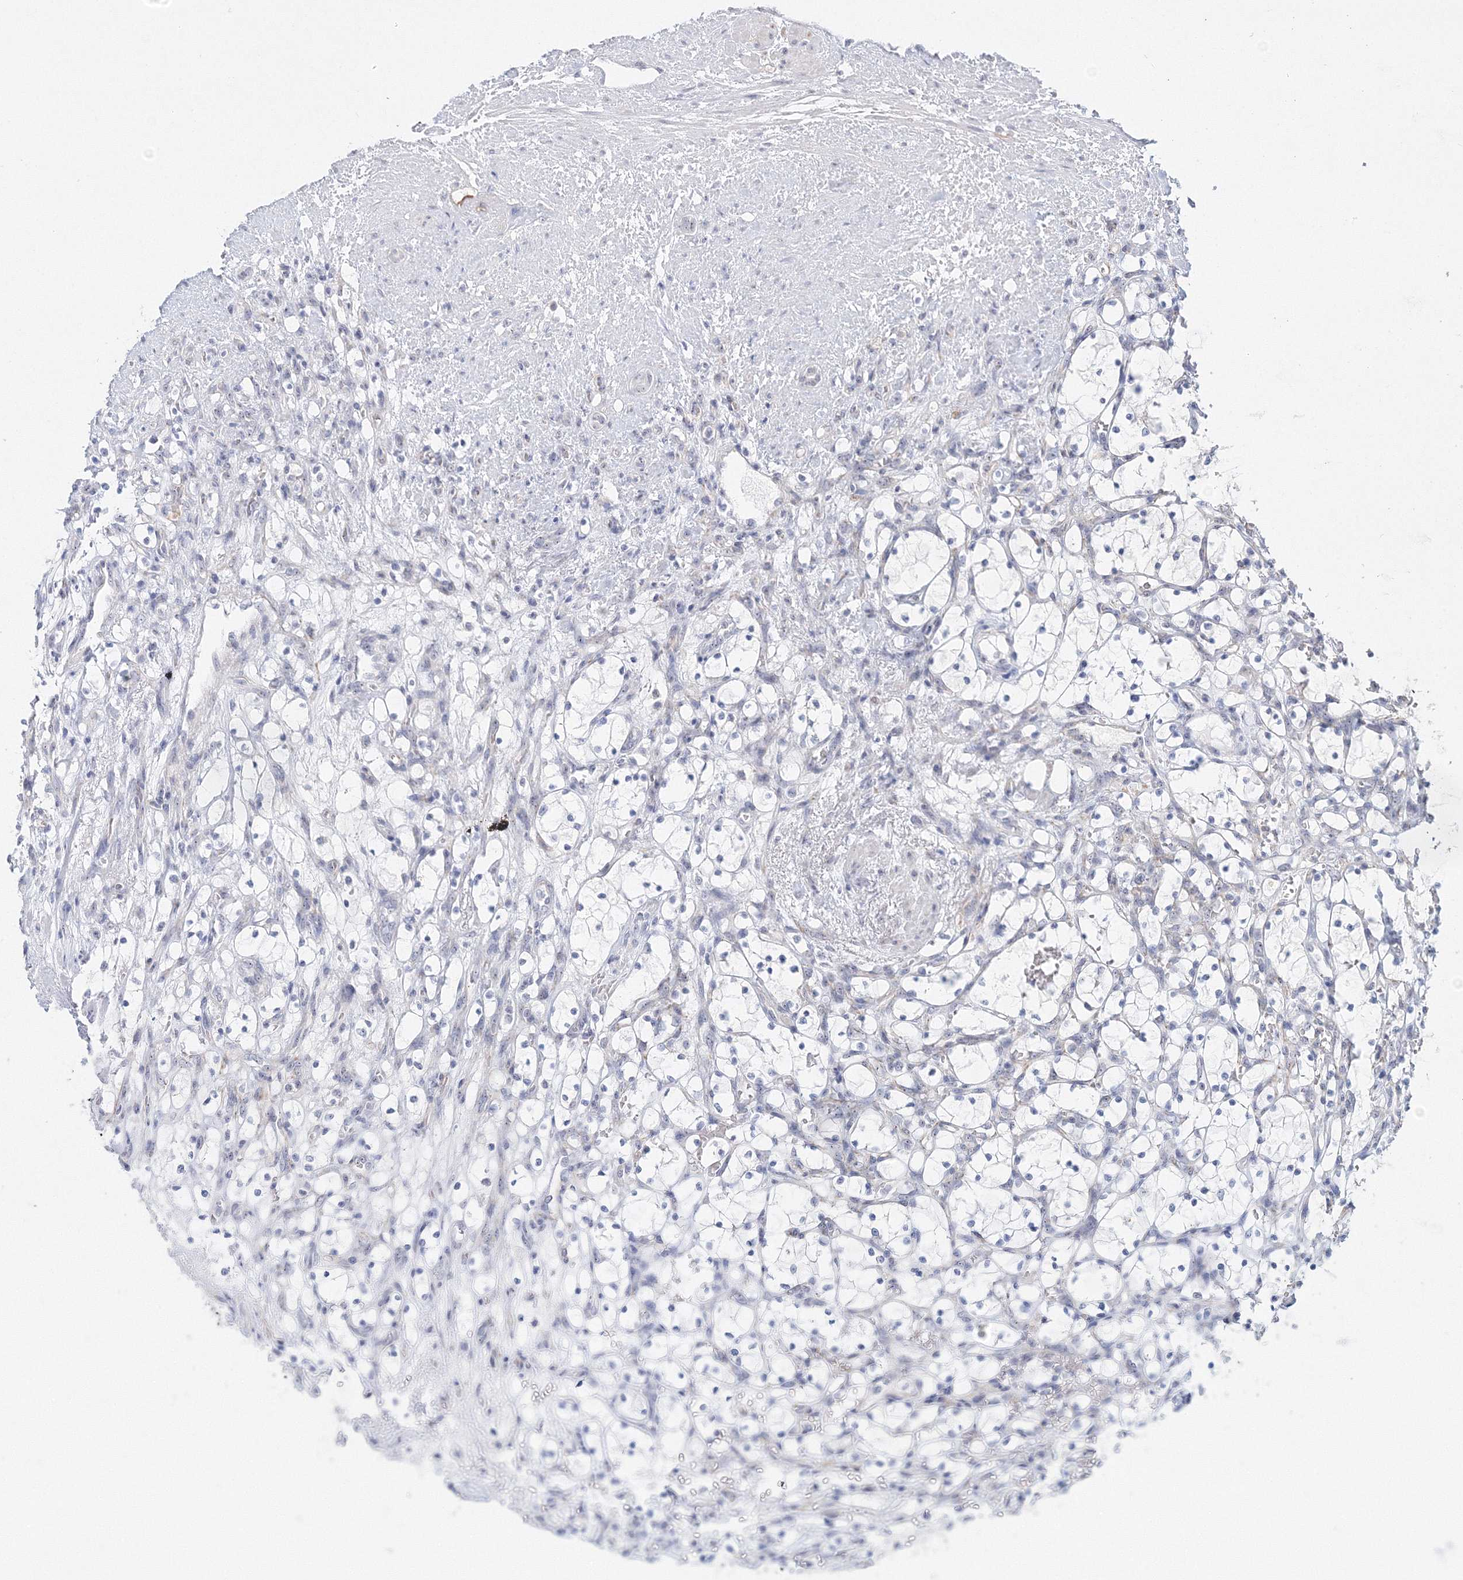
{"staining": {"intensity": "negative", "quantity": "none", "location": "none"}, "tissue": "renal cancer", "cell_type": "Tumor cells", "image_type": "cancer", "snomed": [{"axis": "morphology", "description": "Adenocarcinoma, NOS"}, {"axis": "topography", "description": "Kidney"}], "caption": "Tumor cells show no significant positivity in renal adenocarcinoma.", "gene": "SIRT7", "patient": {"sex": "female", "age": 69}}